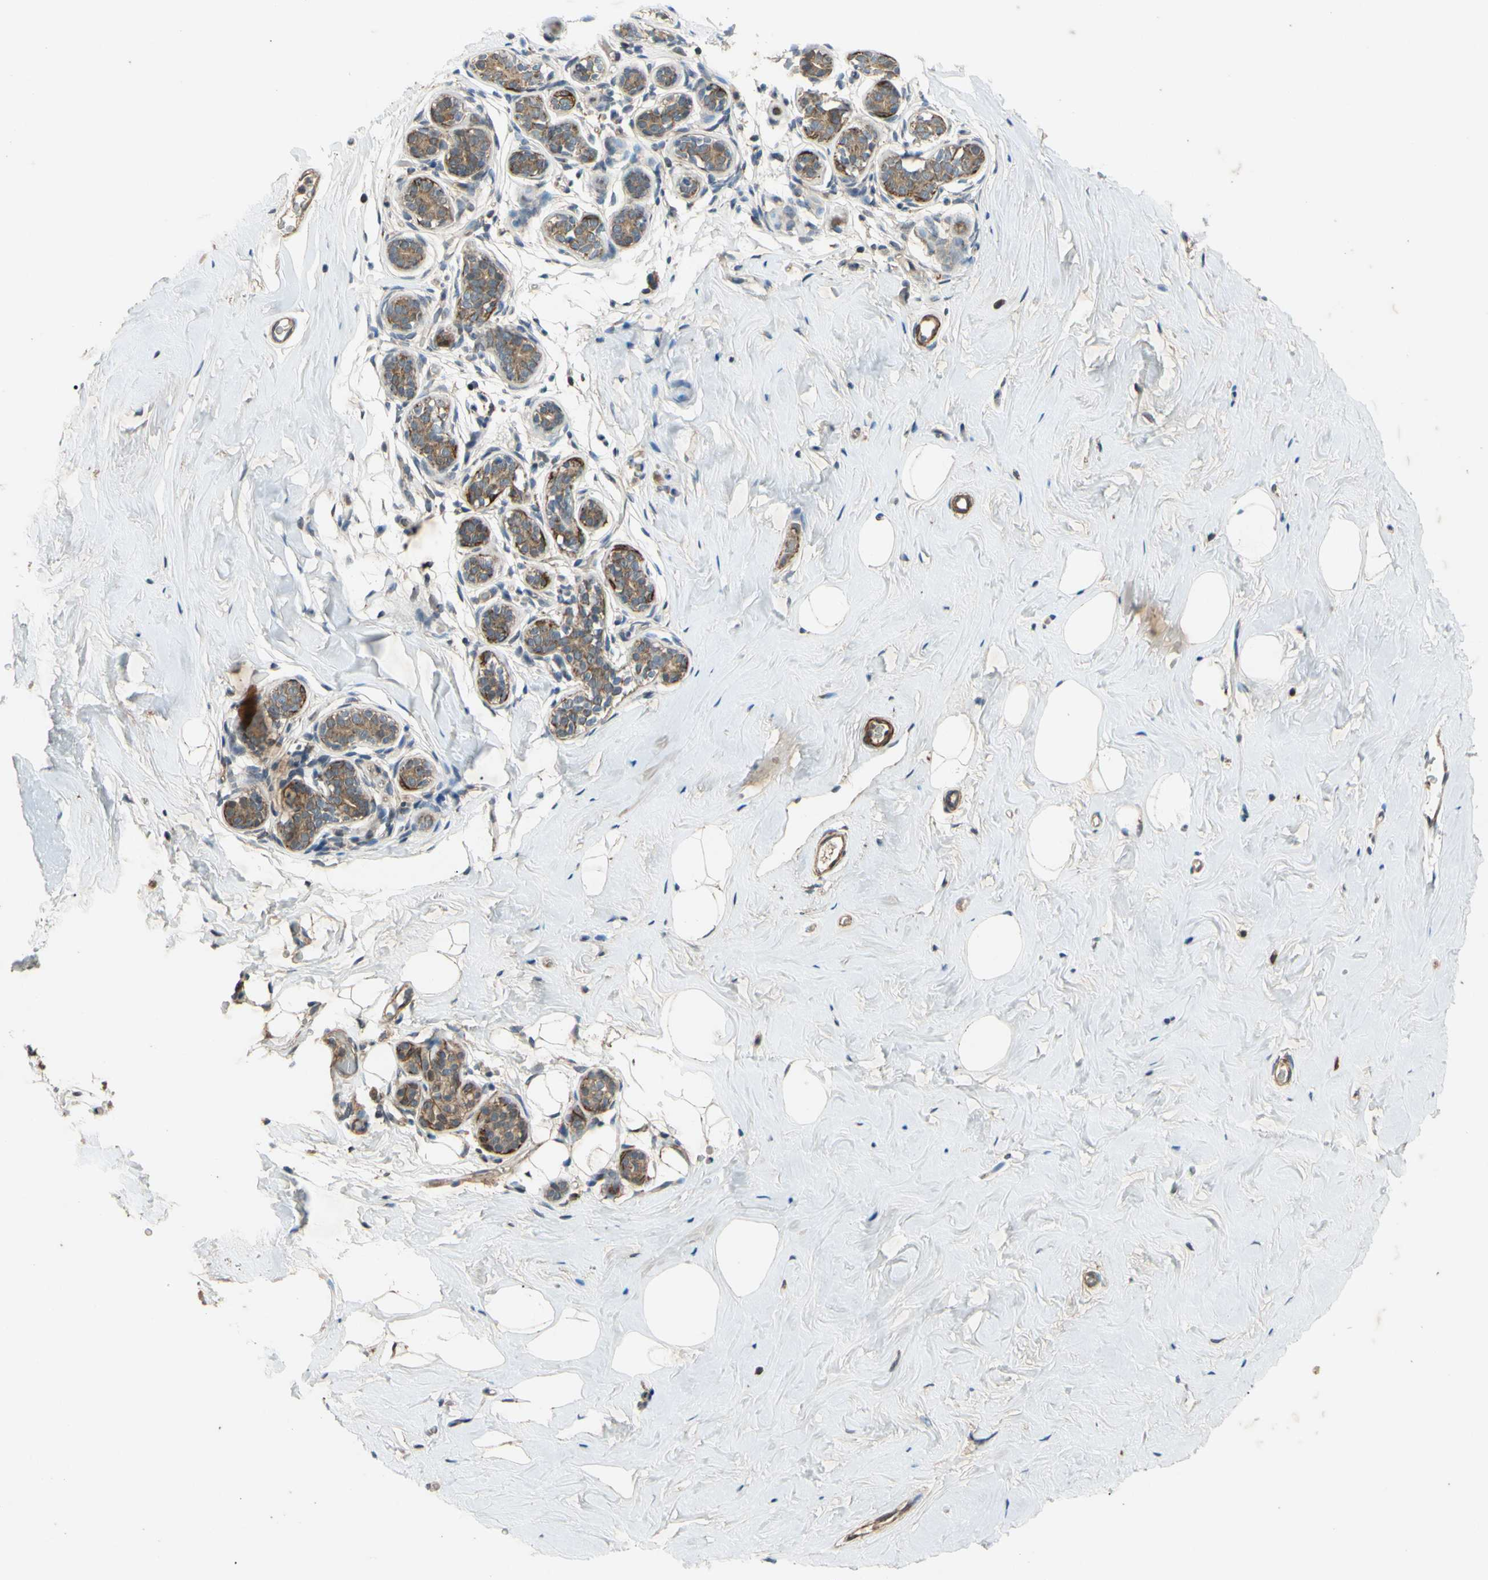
{"staining": {"intensity": "weak", "quantity": "<25%", "location": "cytoplasmic/membranous"}, "tissue": "breast", "cell_type": "Adipocytes", "image_type": "normal", "snomed": [{"axis": "morphology", "description": "Normal tissue, NOS"}, {"axis": "topography", "description": "Breast"}], "caption": "This is a histopathology image of immunohistochemistry (IHC) staining of normal breast, which shows no staining in adipocytes. (Stains: DAB IHC with hematoxylin counter stain, Microscopy: brightfield microscopy at high magnification).", "gene": "PARD6A", "patient": {"sex": "female", "age": 75}}